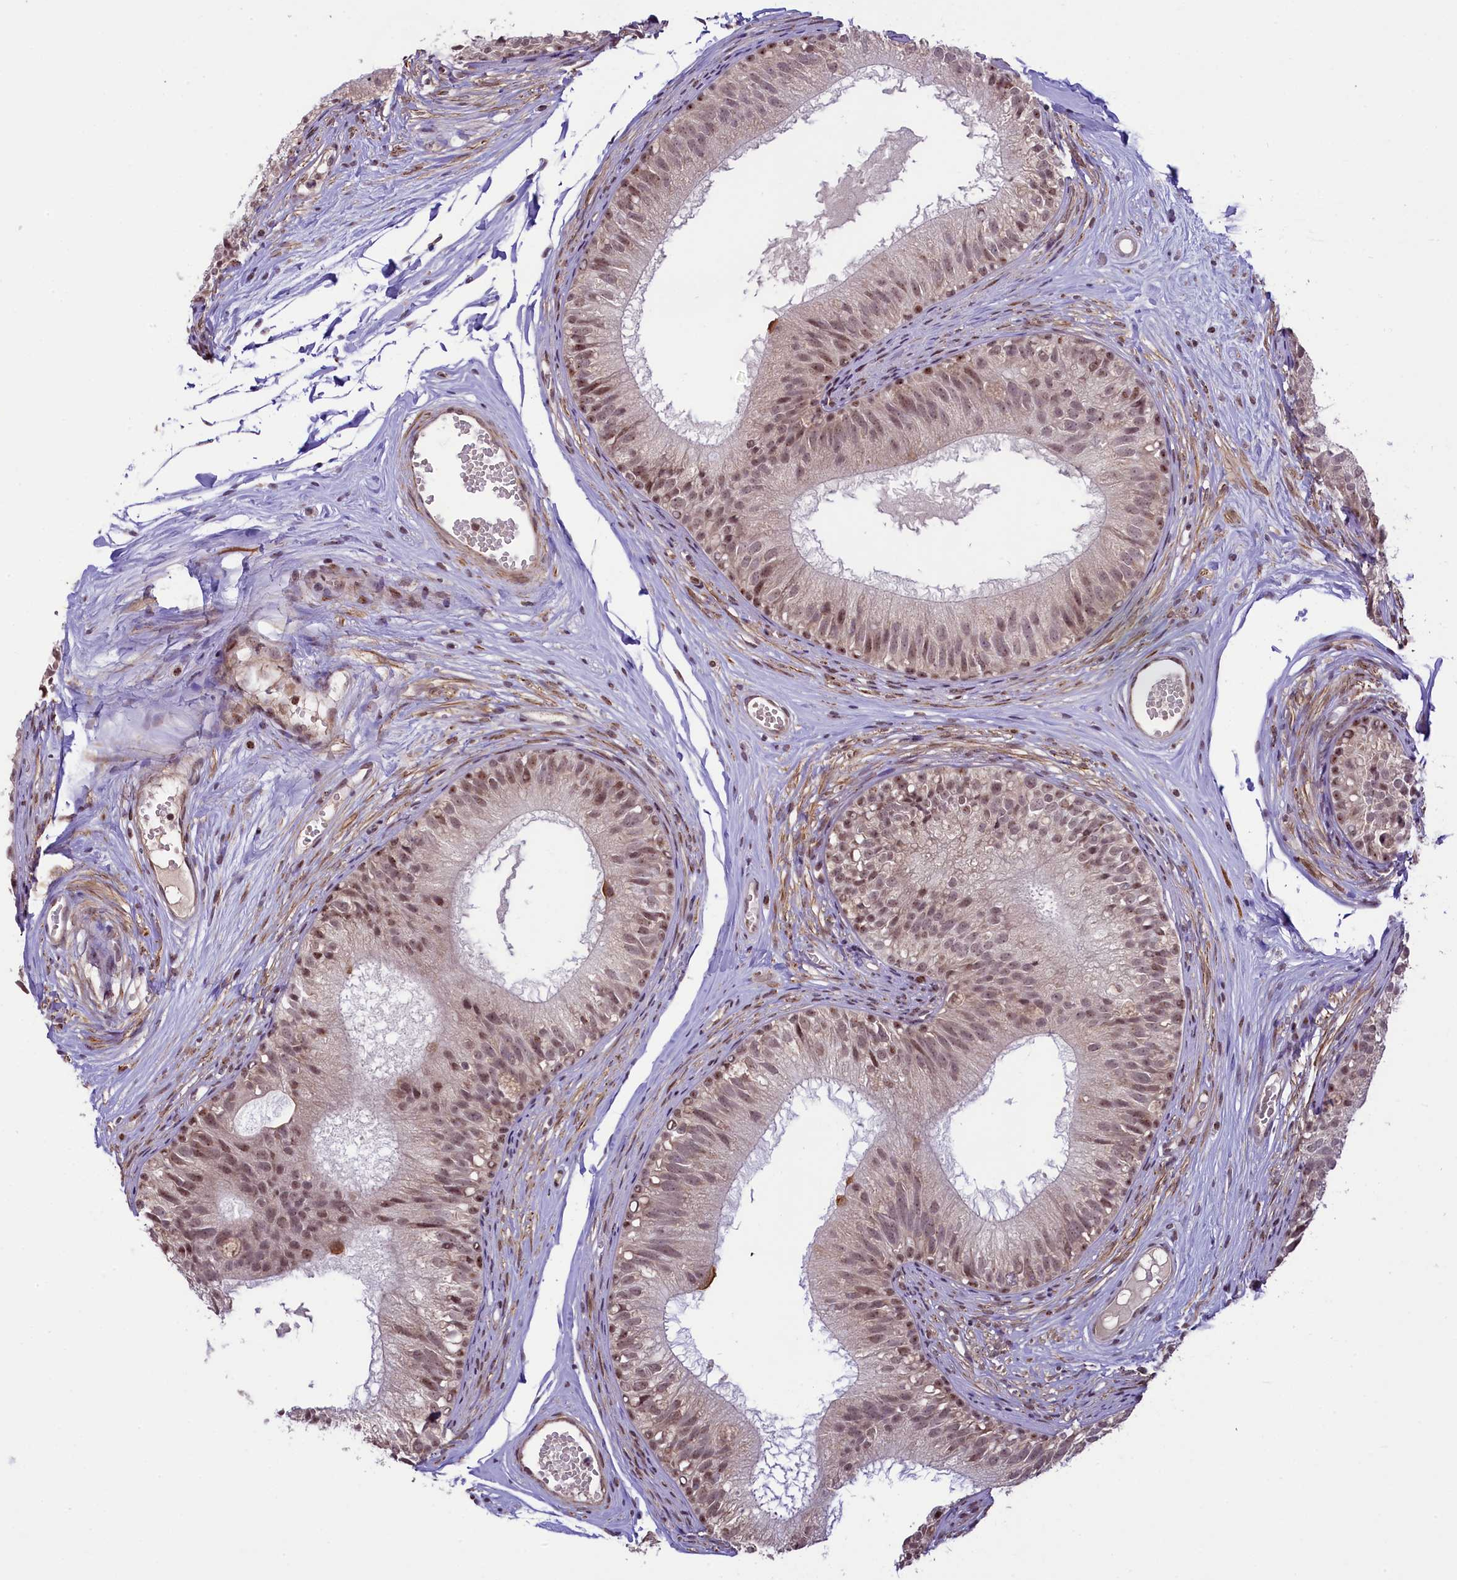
{"staining": {"intensity": "weak", "quantity": ">75%", "location": "nuclear"}, "tissue": "epididymis", "cell_type": "Glandular cells", "image_type": "normal", "snomed": [{"axis": "morphology", "description": "Normal tissue, NOS"}, {"axis": "morphology", "description": "Seminoma in situ"}, {"axis": "topography", "description": "Testis"}, {"axis": "topography", "description": "Epididymis"}], "caption": "Epididymis stained with IHC displays weak nuclear staining in about >75% of glandular cells.", "gene": "RBBP8", "patient": {"sex": "male", "age": 28}}